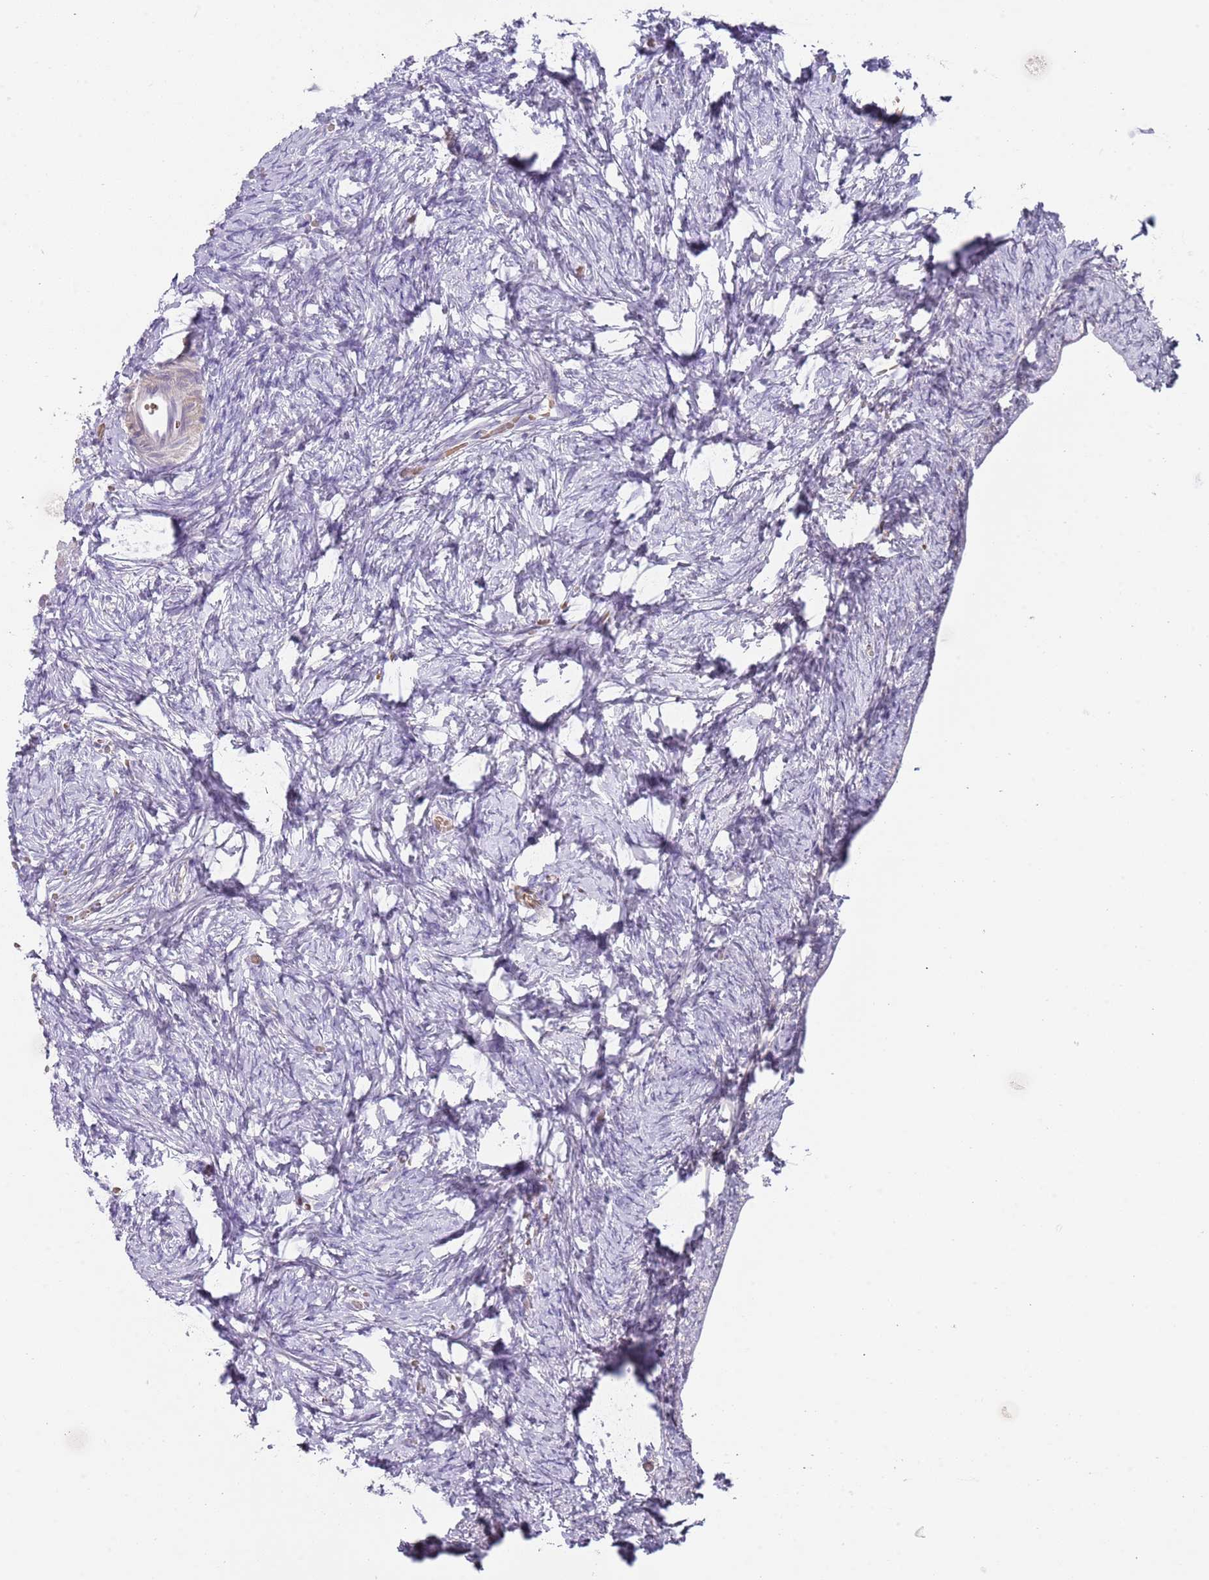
{"staining": {"intensity": "negative", "quantity": "none", "location": "none"}, "tissue": "ovary", "cell_type": "Ovarian stroma cells", "image_type": "normal", "snomed": [{"axis": "morphology", "description": "Adenocarcinoma, NOS"}, {"axis": "topography", "description": "Endometrium"}], "caption": "Immunohistochemical staining of normal human ovary exhibits no significant staining in ovarian stroma cells.", "gene": "PRAC1", "patient": {"sex": "female", "age": 32}}